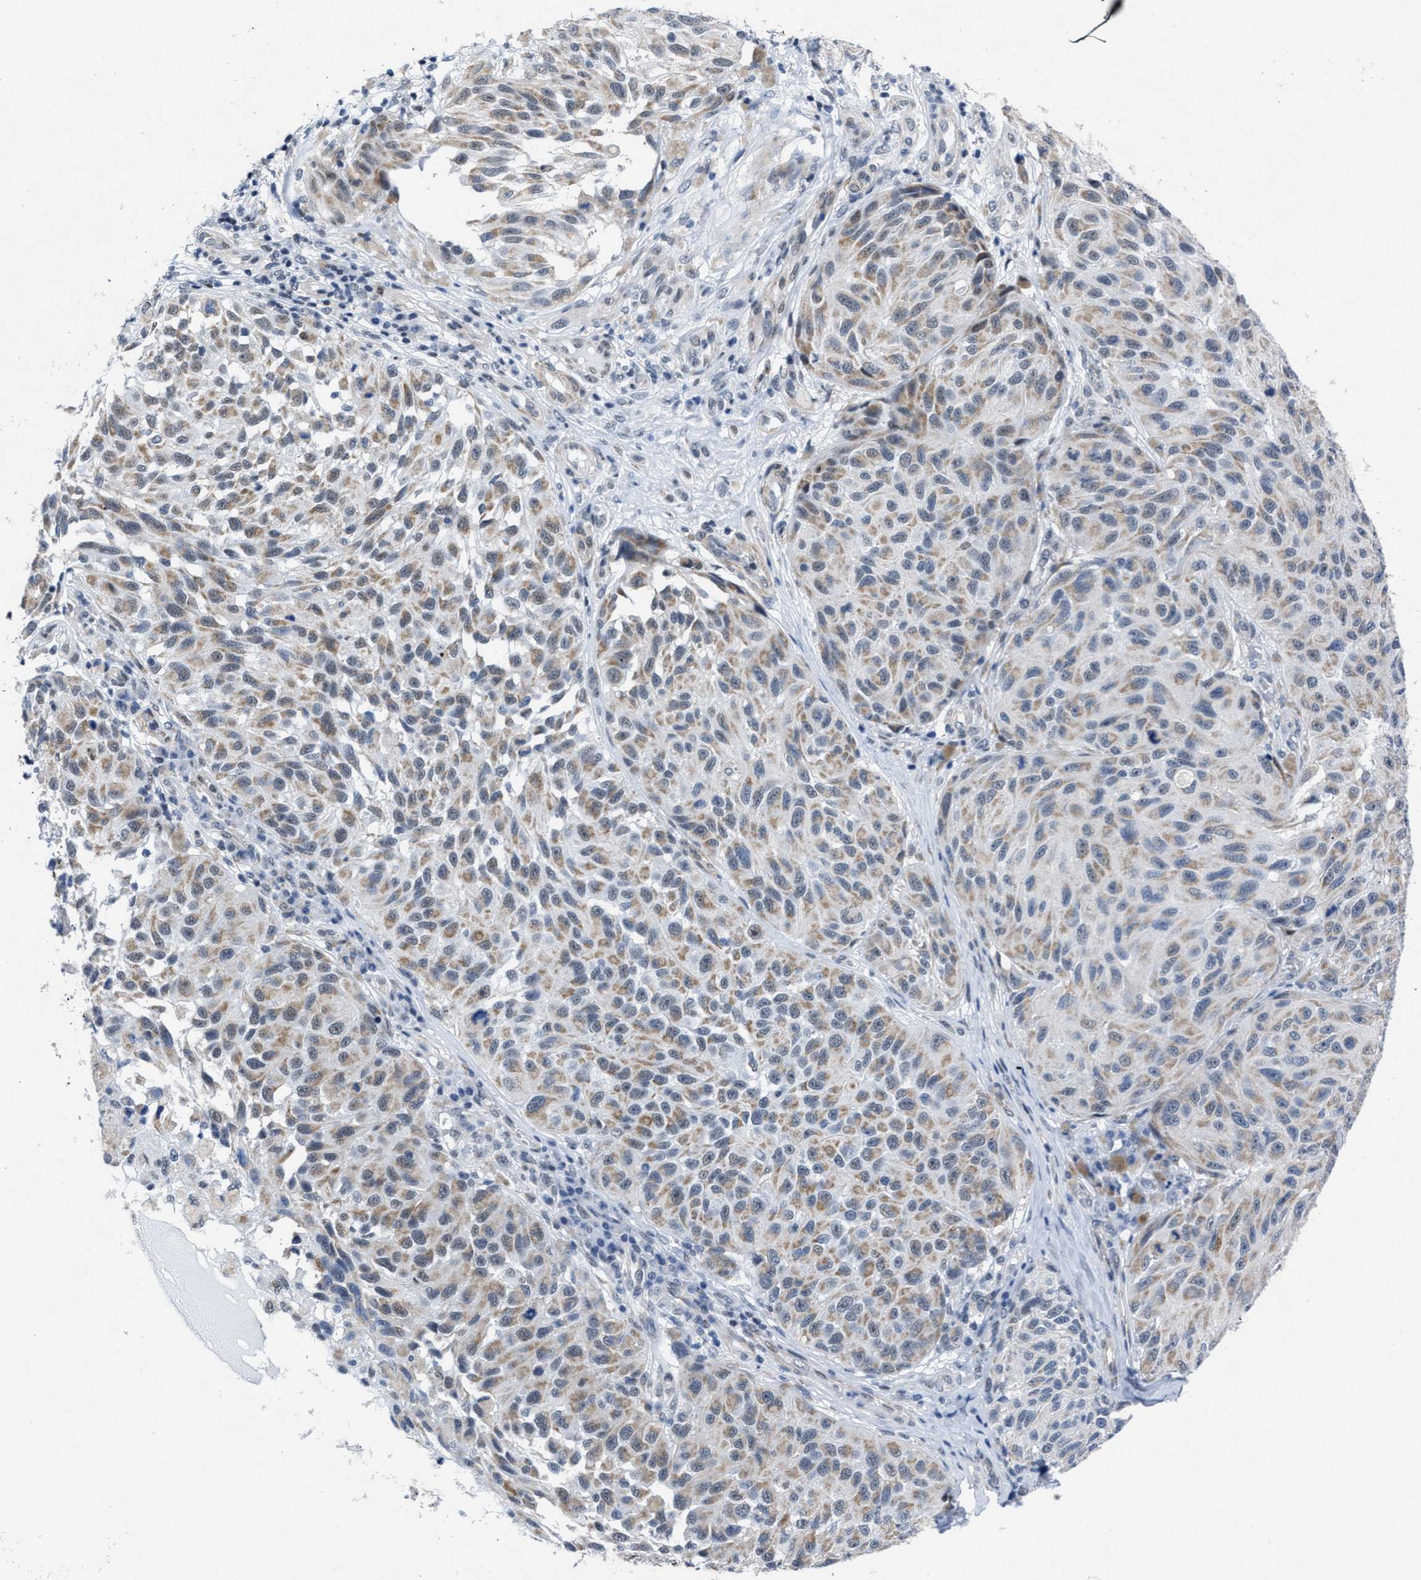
{"staining": {"intensity": "weak", "quantity": ">75%", "location": "cytoplasmic/membranous"}, "tissue": "melanoma", "cell_type": "Tumor cells", "image_type": "cancer", "snomed": [{"axis": "morphology", "description": "Malignant melanoma, NOS"}, {"axis": "topography", "description": "Skin"}], "caption": "Immunohistochemistry of melanoma demonstrates low levels of weak cytoplasmic/membranous expression in about >75% of tumor cells. Ihc stains the protein of interest in brown and the nuclei are stained blue.", "gene": "ID3", "patient": {"sex": "female", "age": 73}}